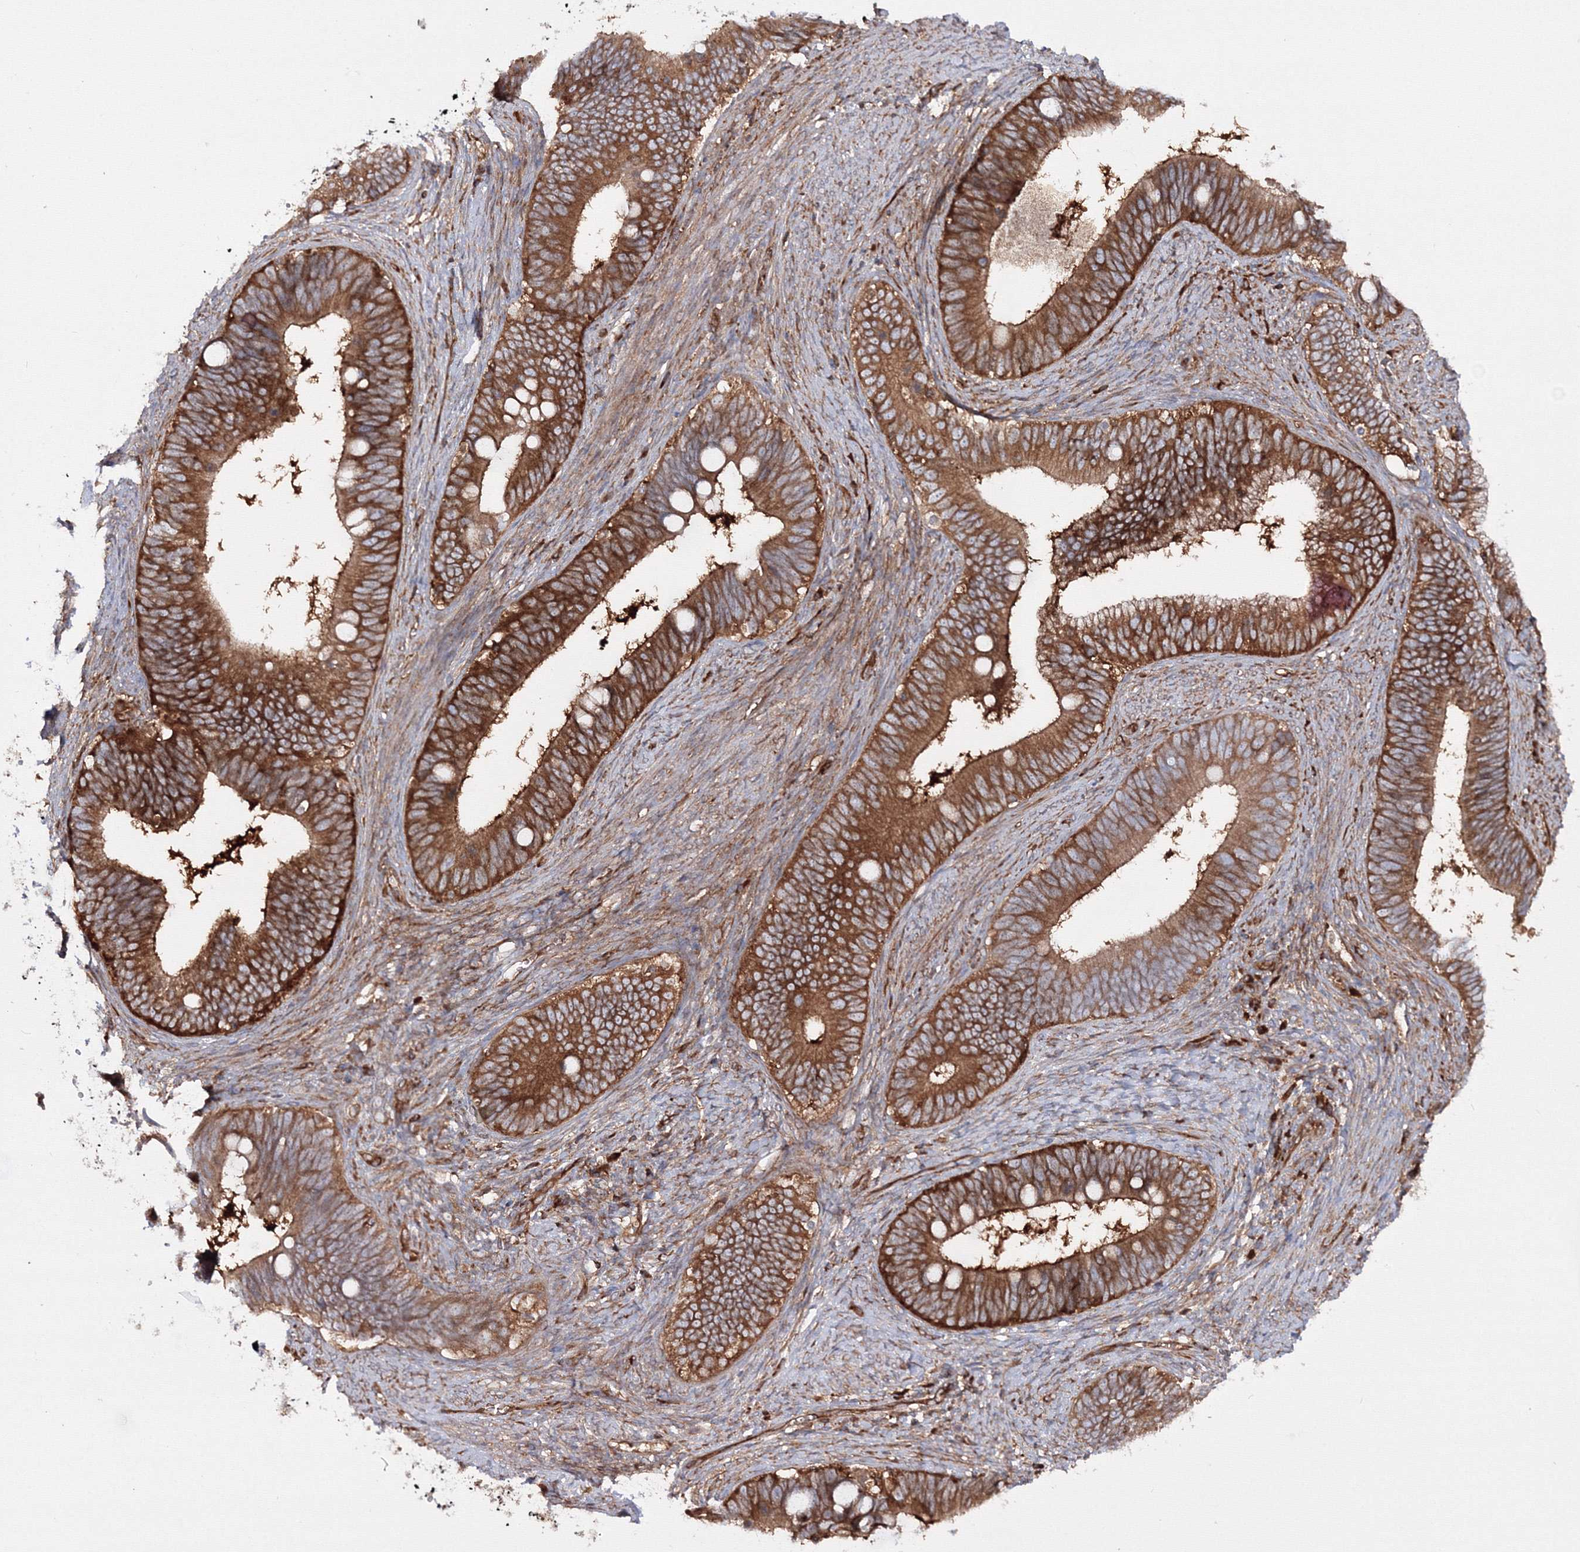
{"staining": {"intensity": "strong", "quantity": ">75%", "location": "cytoplasmic/membranous"}, "tissue": "cervical cancer", "cell_type": "Tumor cells", "image_type": "cancer", "snomed": [{"axis": "morphology", "description": "Adenocarcinoma, NOS"}, {"axis": "topography", "description": "Cervix"}], "caption": "Immunohistochemistry staining of adenocarcinoma (cervical), which displays high levels of strong cytoplasmic/membranous positivity in approximately >75% of tumor cells indicating strong cytoplasmic/membranous protein staining. The staining was performed using DAB (3,3'-diaminobenzidine) (brown) for protein detection and nuclei were counterstained in hematoxylin (blue).", "gene": "HARS1", "patient": {"sex": "female", "age": 42}}